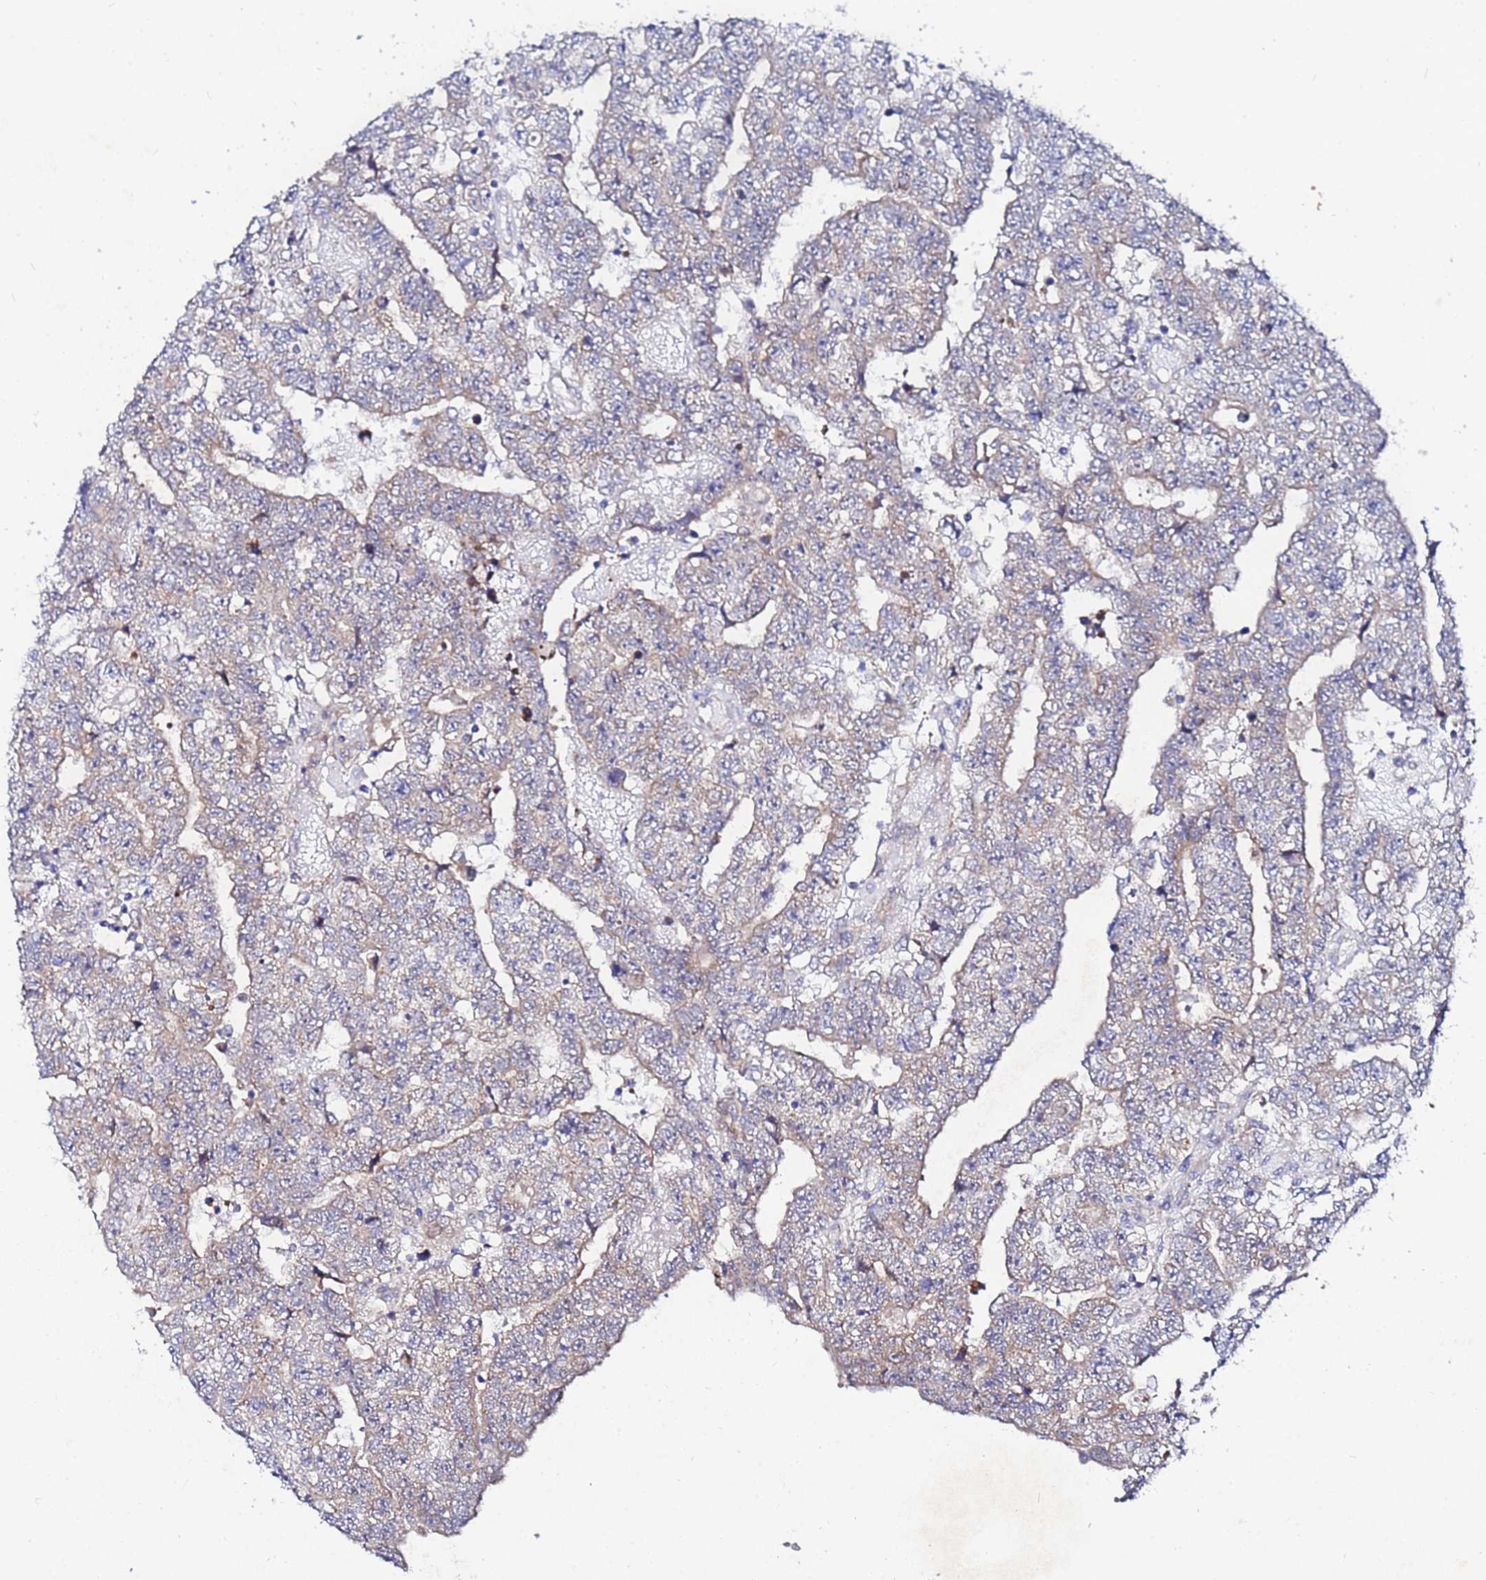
{"staining": {"intensity": "weak", "quantity": "25%-75%", "location": "cytoplasmic/membranous"}, "tissue": "testis cancer", "cell_type": "Tumor cells", "image_type": "cancer", "snomed": [{"axis": "morphology", "description": "Carcinoma, Embryonal, NOS"}, {"axis": "topography", "description": "Testis"}], "caption": "Testis cancer tissue exhibits weak cytoplasmic/membranous staining in approximately 25%-75% of tumor cells", "gene": "FAHD2A", "patient": {"sex": "male", "age": 25}}